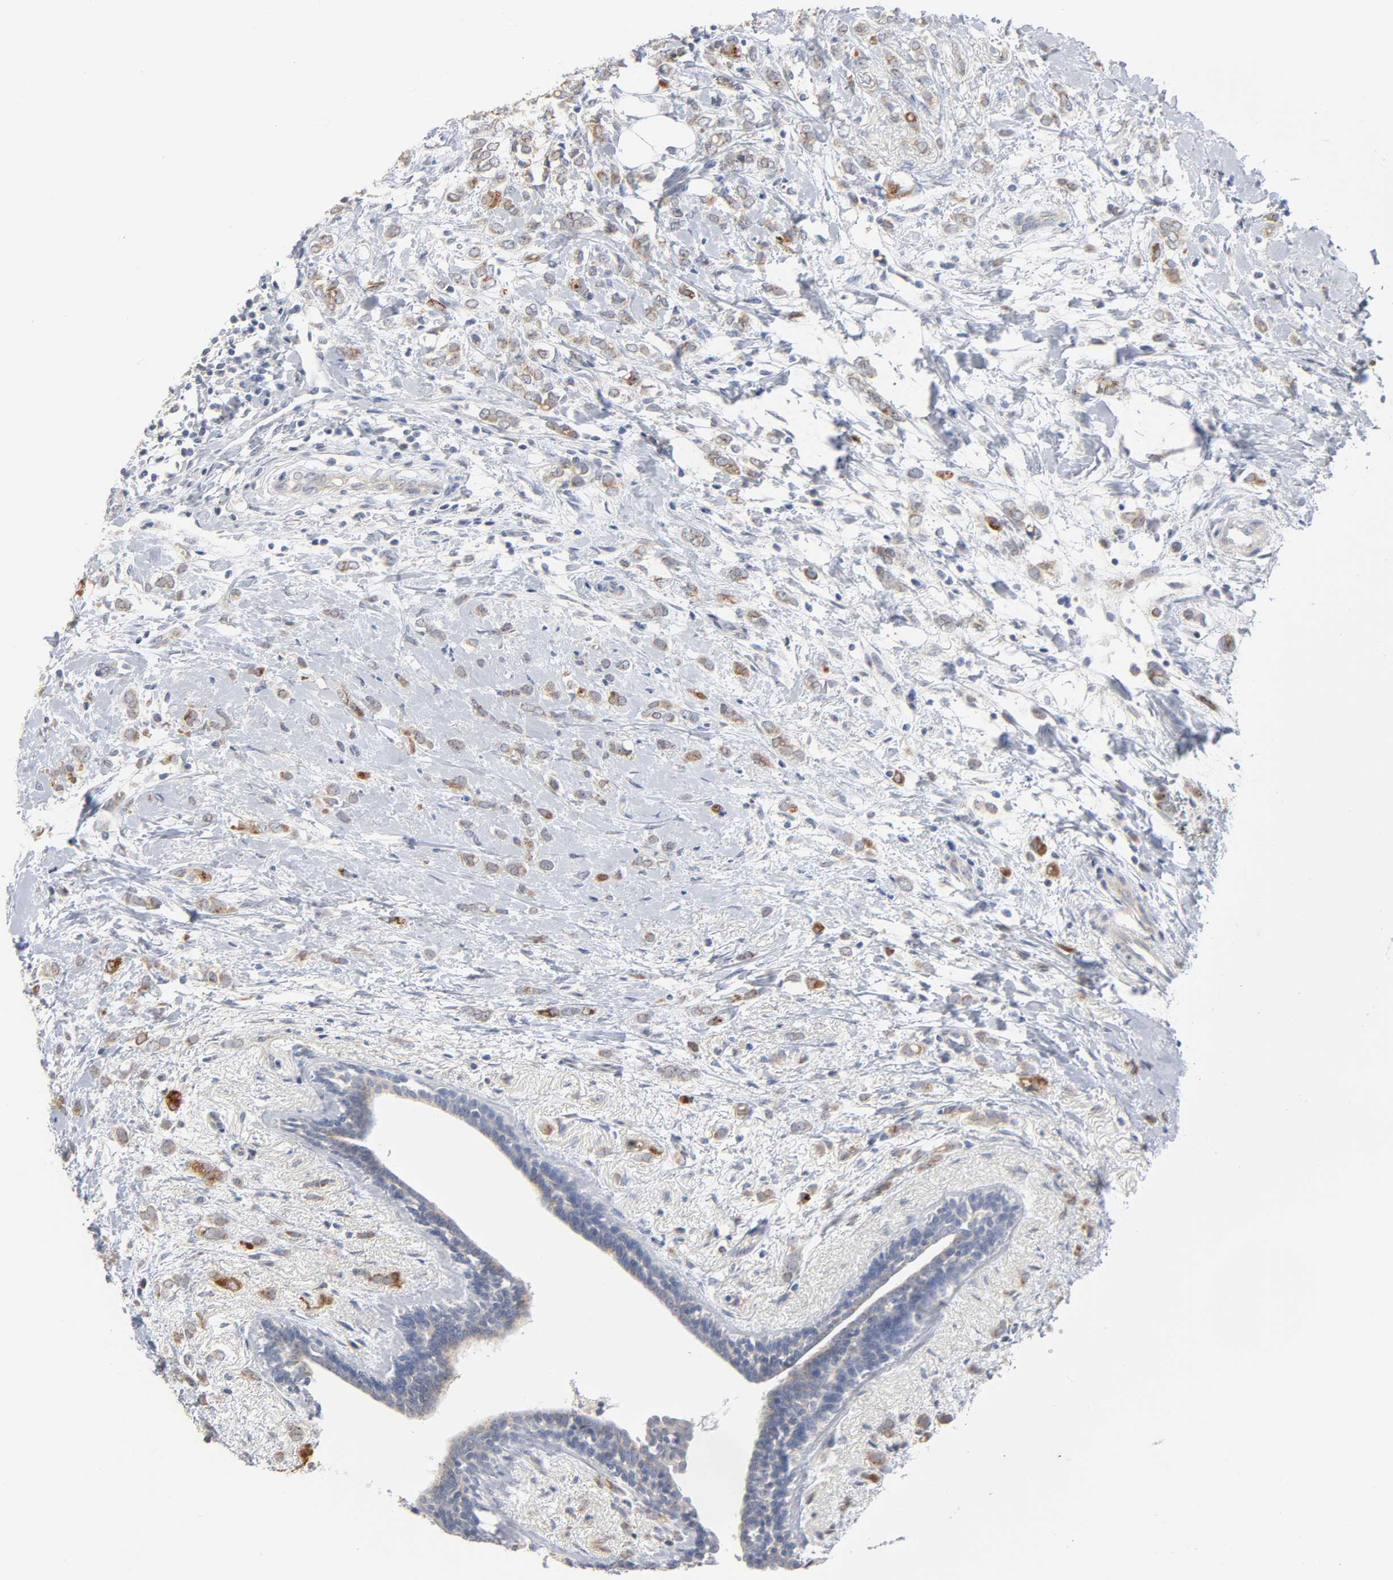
{"staining": {"intensity": "moderate", "quantity": "25%-75%", "location": "cytoplasmic/membranous"}, "tissue": "breast cancer", "cell_type": "Tumor cells", "image_type": "cancer", "snomed": [{"axis": "morphology", "description": "Normal tissue, NOS"}, {"axis": "morphology", "description": "Lobular carcinoma"}, {"axis": "topography", "description": "Breast"}], "caption": "A high-resolution histopathology image shows immunohistochemistry (IHC) staining of breast cancer, which reveals moderate cytoplasmic/membranous expression in about 25%-75% of tumor cells.", "gene": "AK7", "patient": {"sex": "female", "age": 47}}